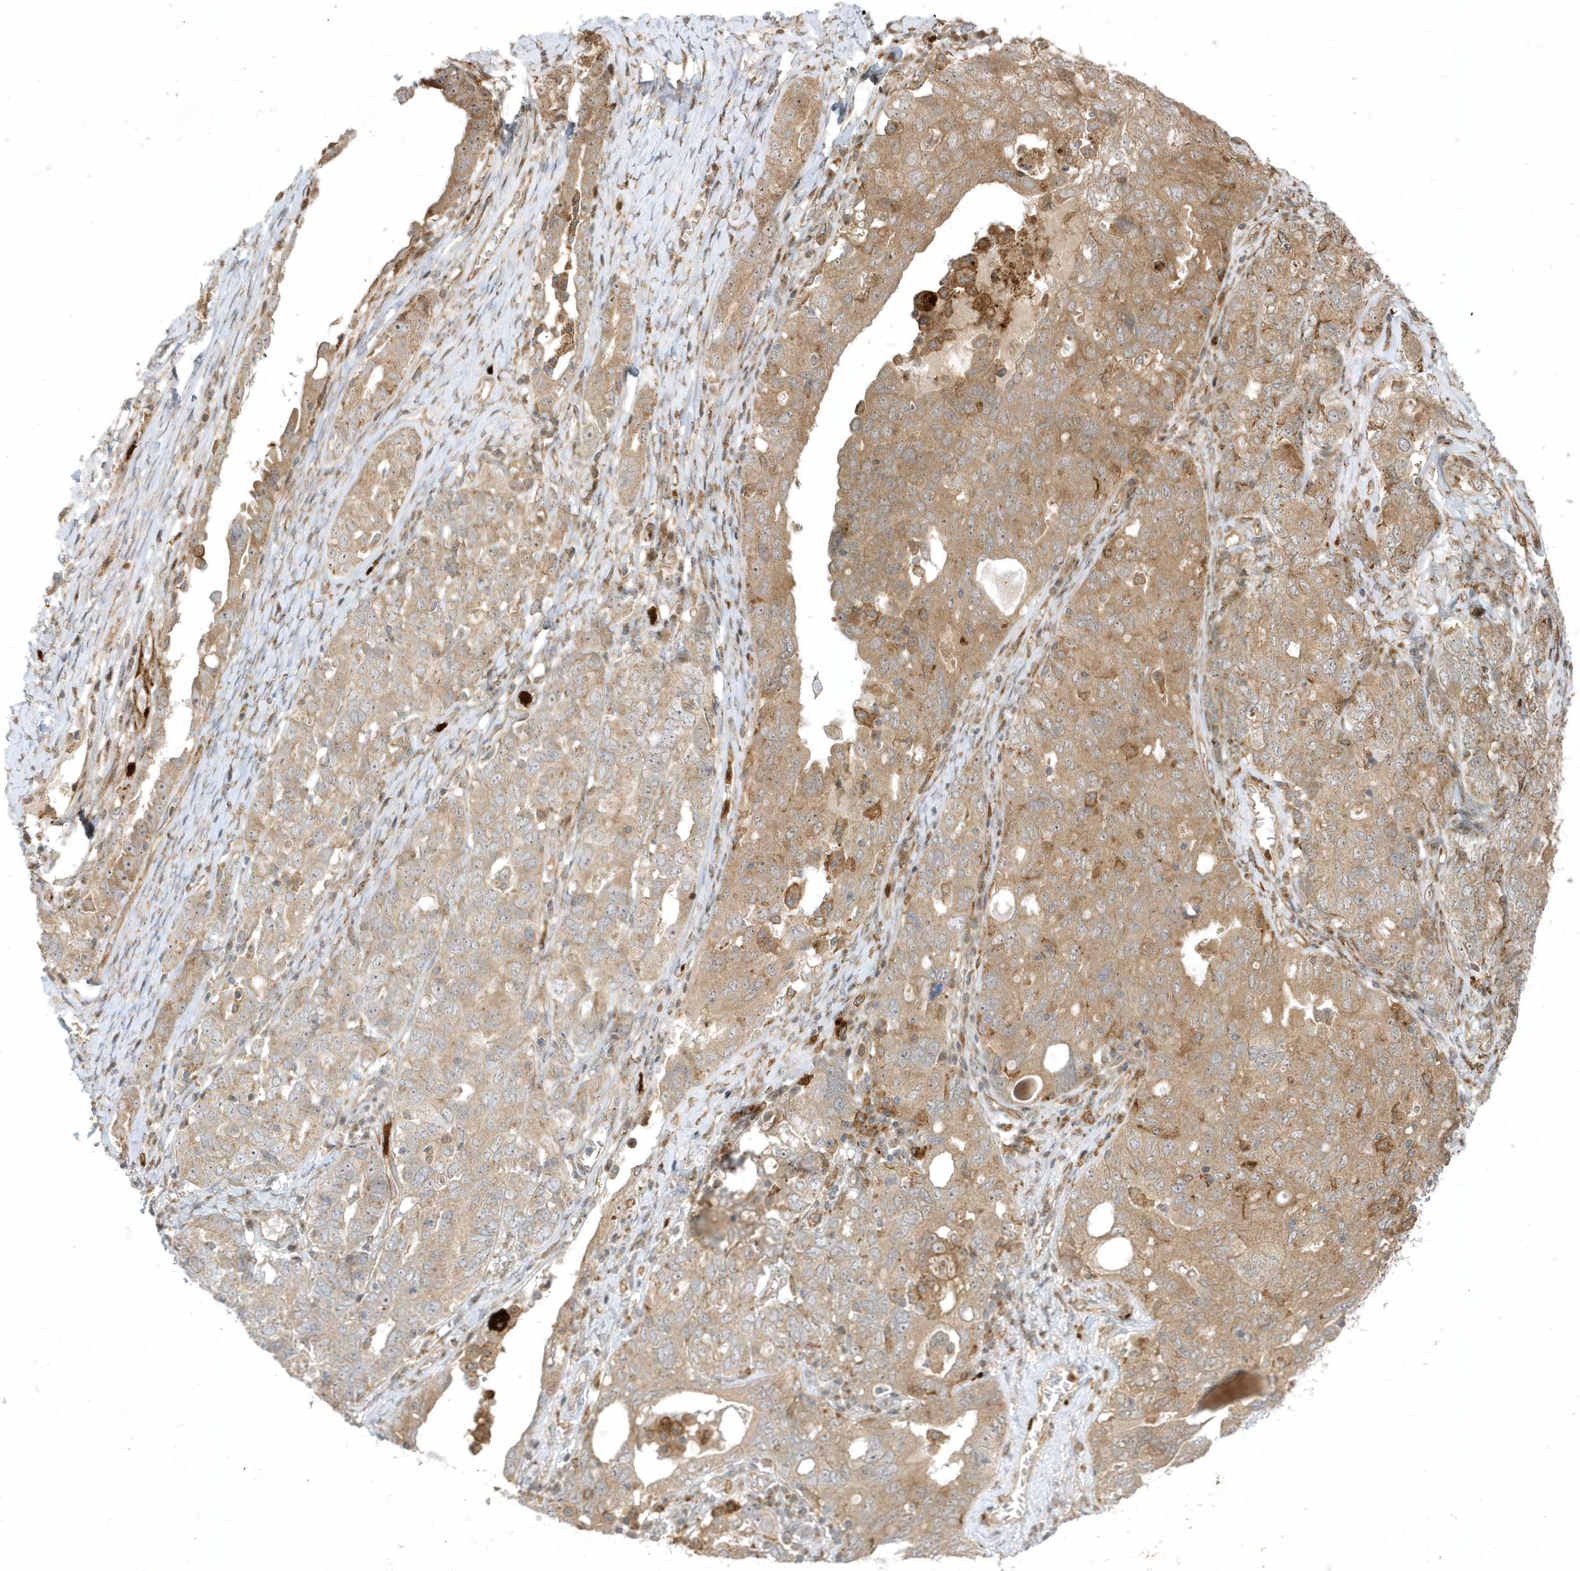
{"staining": {"intensity": "moderate", "quantity": ">75%", "location": "cytoplasmic/membranous"}, "tissue": "ovarian cancer", "cell_type": "Tumor cells", "image_type": "cancer", "snomed": [{"axis": "morphology", "description": "Carcinoma, endometroid"}, {"axis": "topography", "description": "Ovary"}], "caption": "Ovarian cancer stained for a protein displays moderate cytoplasmic/membranous positivity in tumor cells.", "gene": "IFT57", "patient": {"sex": "female", "age": 62}}